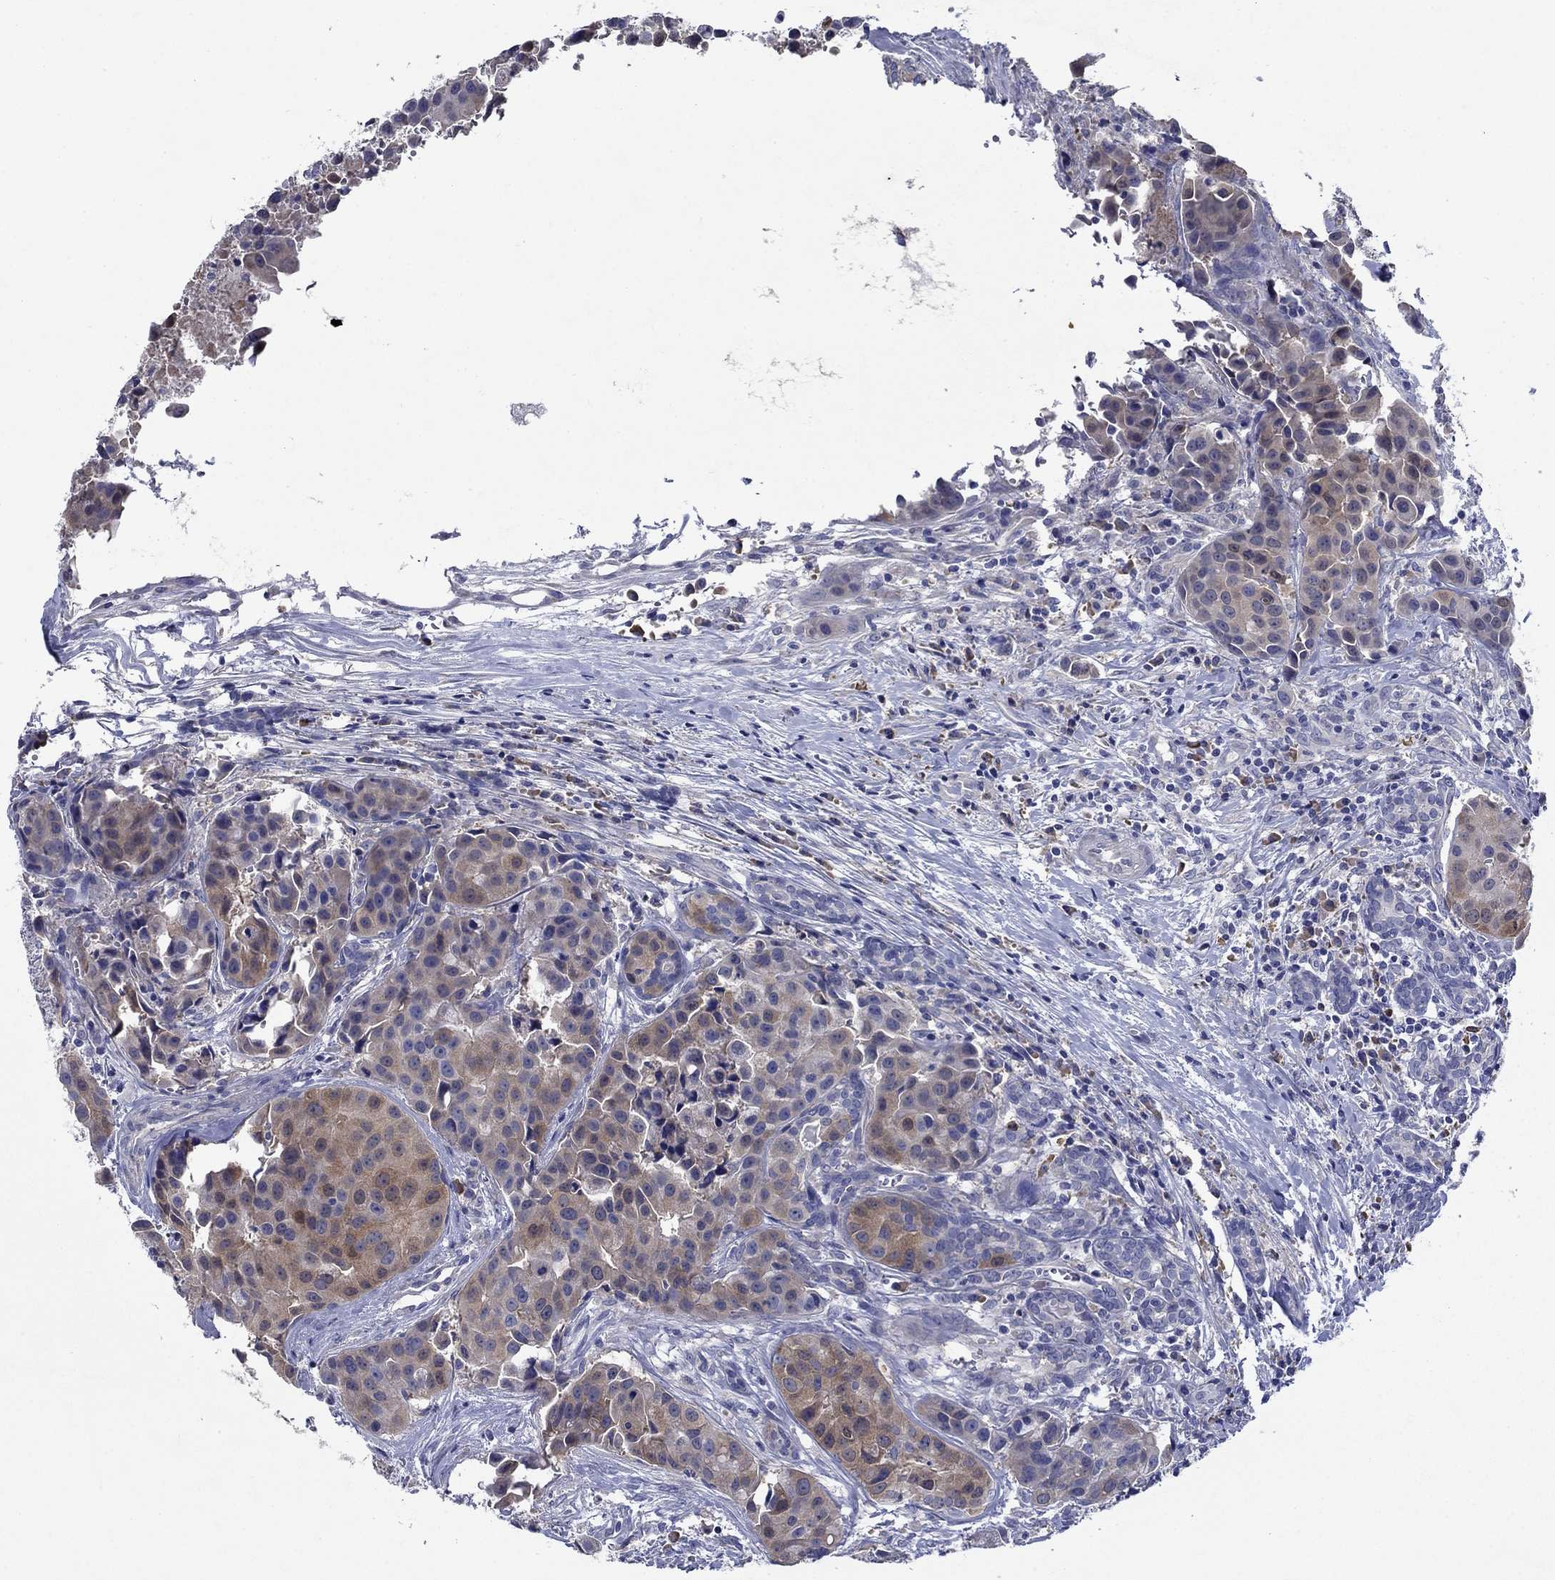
{"staining": {"intensity": "moderate", "quantity": "<25%", "location": "cytoplasmic/membranous"}, "tissue": "head and neck cancer", "cell_type": "Tumor cells", "image_type": "cancer", "snomed": [{"axis": "morphology", "description": "Adenocarcinoma, NOS"}, {"axis": "topography", "description": "Head-Neck"}], "caption": "DAB immunohistochemical staining of human head and neck cancer (adenocarcinoma) exhibits moderate cytoplasmic/membranous protein positivity in about <25% of tumor cells.", "gene": "SULT2B1", "patient": {"sex": "male", "age": 76}}